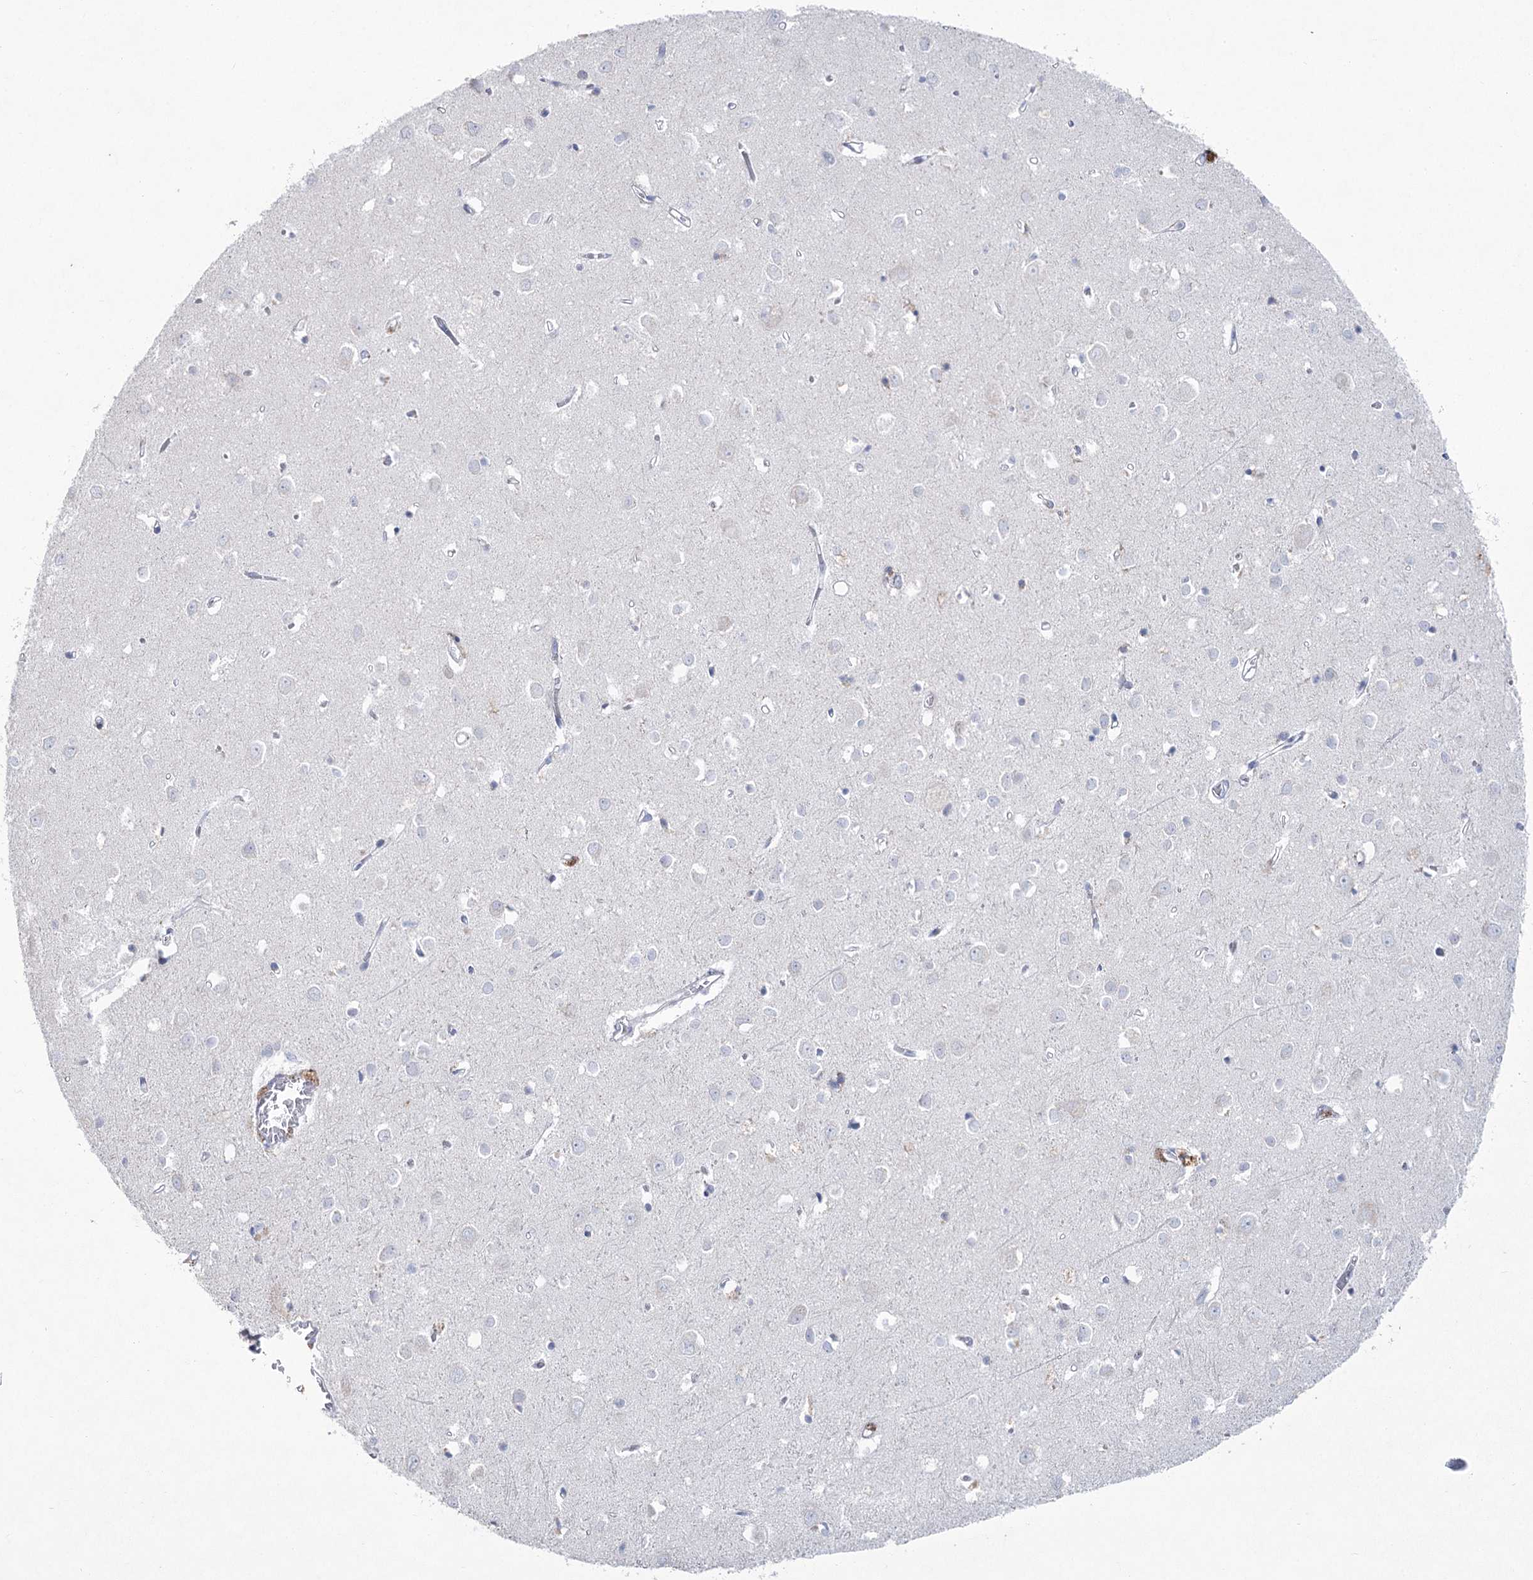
{"staining": {"intensity": "negative", "quantity": "none", "location": "none"}, "tissue": "cerebral cortex", "cell_type": "Endothelial cells", "image_type": "normal", "snomed": [{"axis": "morphology", "description": "Normal tissue, NOS"}, {"axis": "topography", "description": "Cerebral cortex"}], "caption": "Immunohistochemistry photomicrograph of benign cerebral cortex: human cerebral cortex stained with DAB exhibits no significant protein expression in endothelial cells. The staining was performed using DAB (3,3'-diaminobenzidine) to visualize the protein expression in brown, while the nuclei were stained in blue with hematoxylin (Magnification: 20x).", "gene": "CCDC88A", "patient": {"sex": "female", "age": 64}}